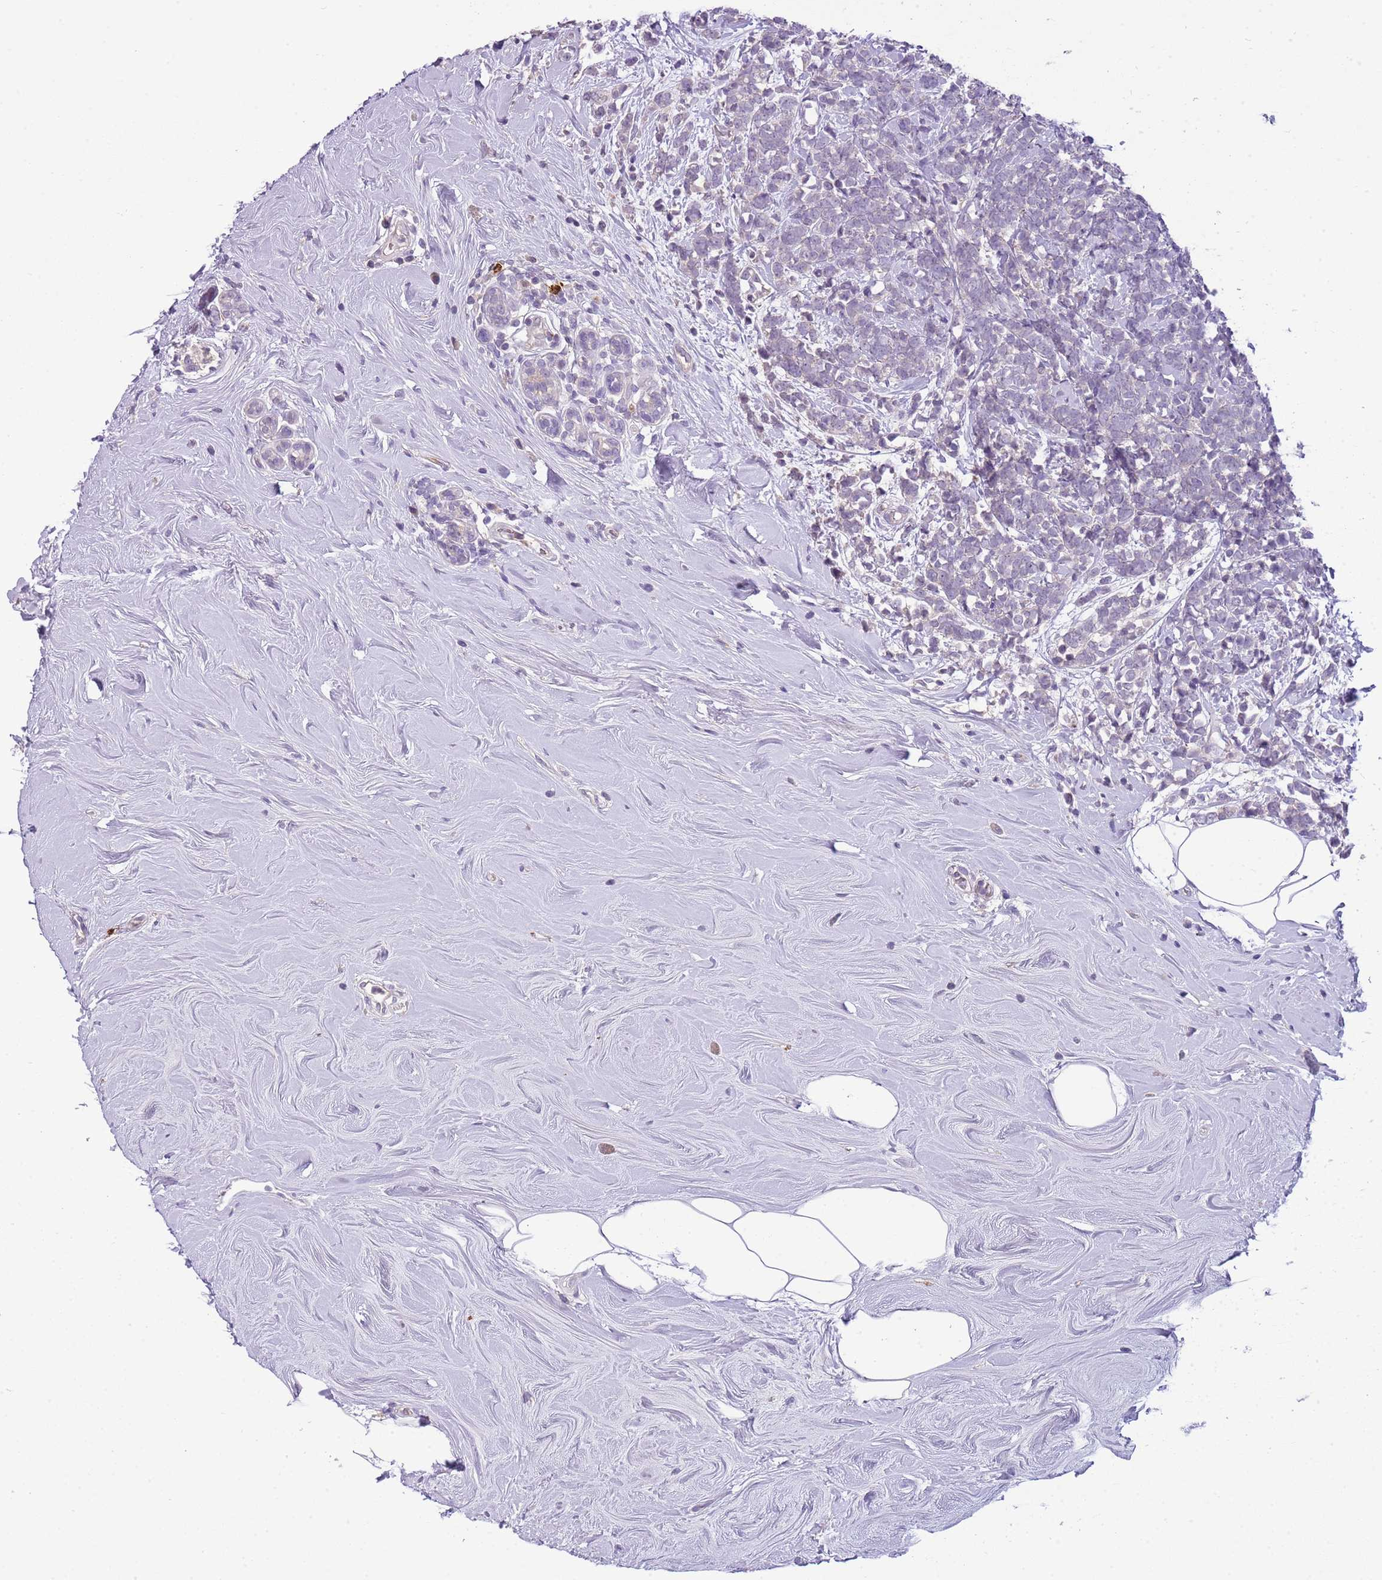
{"staining": {"intensity": "negative", "quantity": "none", "location": "none"}, "tissue": "breast cancer", "cell_type": "Tumor cells", "image_type": "cancer", "snomed": [{"axis": "morphology", "description": "Lobular carcinoma"}, {"axis": "topography", "description": "Breast"}], "caption": "Tumor cells show no significant protein expression in breast cancer (lobular carcinoma).", "gene": "SCAMP5", "patient": {"sex": "female", "age": 58}}